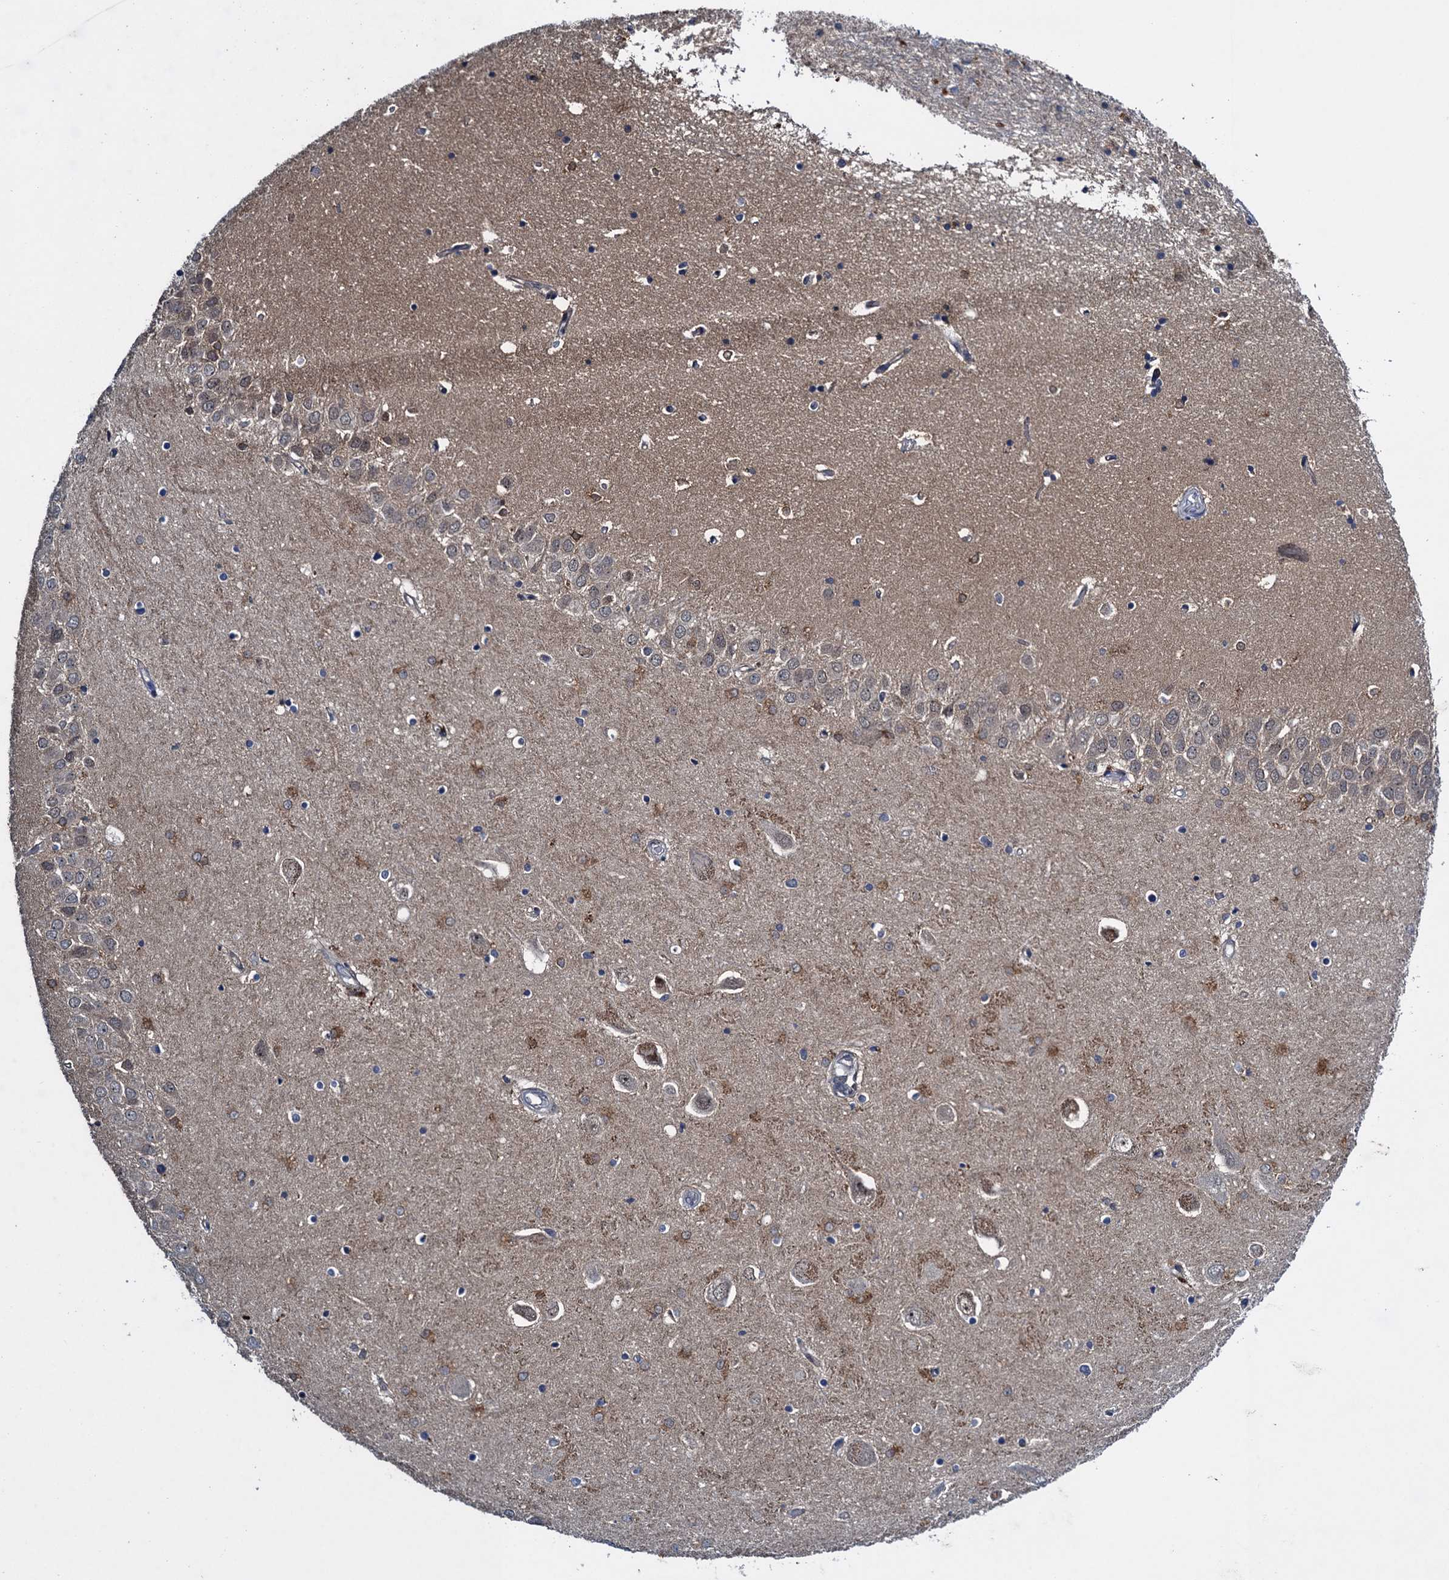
{"staining": {"intensity": "moderate", "quantity": "<25%", "location": "cytoplasmic/membranous"}, "tissue": "hippocampus", "cell_type": "Glial cells", "image_type": "normal", "snomed": [{"axis": "morphology", "description": "Normal tissue, NOS"}, {"axis": "topography", "description": "Hippocampus"}], "caption": "Hippocampus was stained to show a protein in brown. There is low levels of moderate cytoplasmic/membranous staining in approximately <25% of glial cells. (IHC, brightfield microscopy, high magnification).", "gene": "RNF165", "patient": {"sex": "male", "age": 45}}